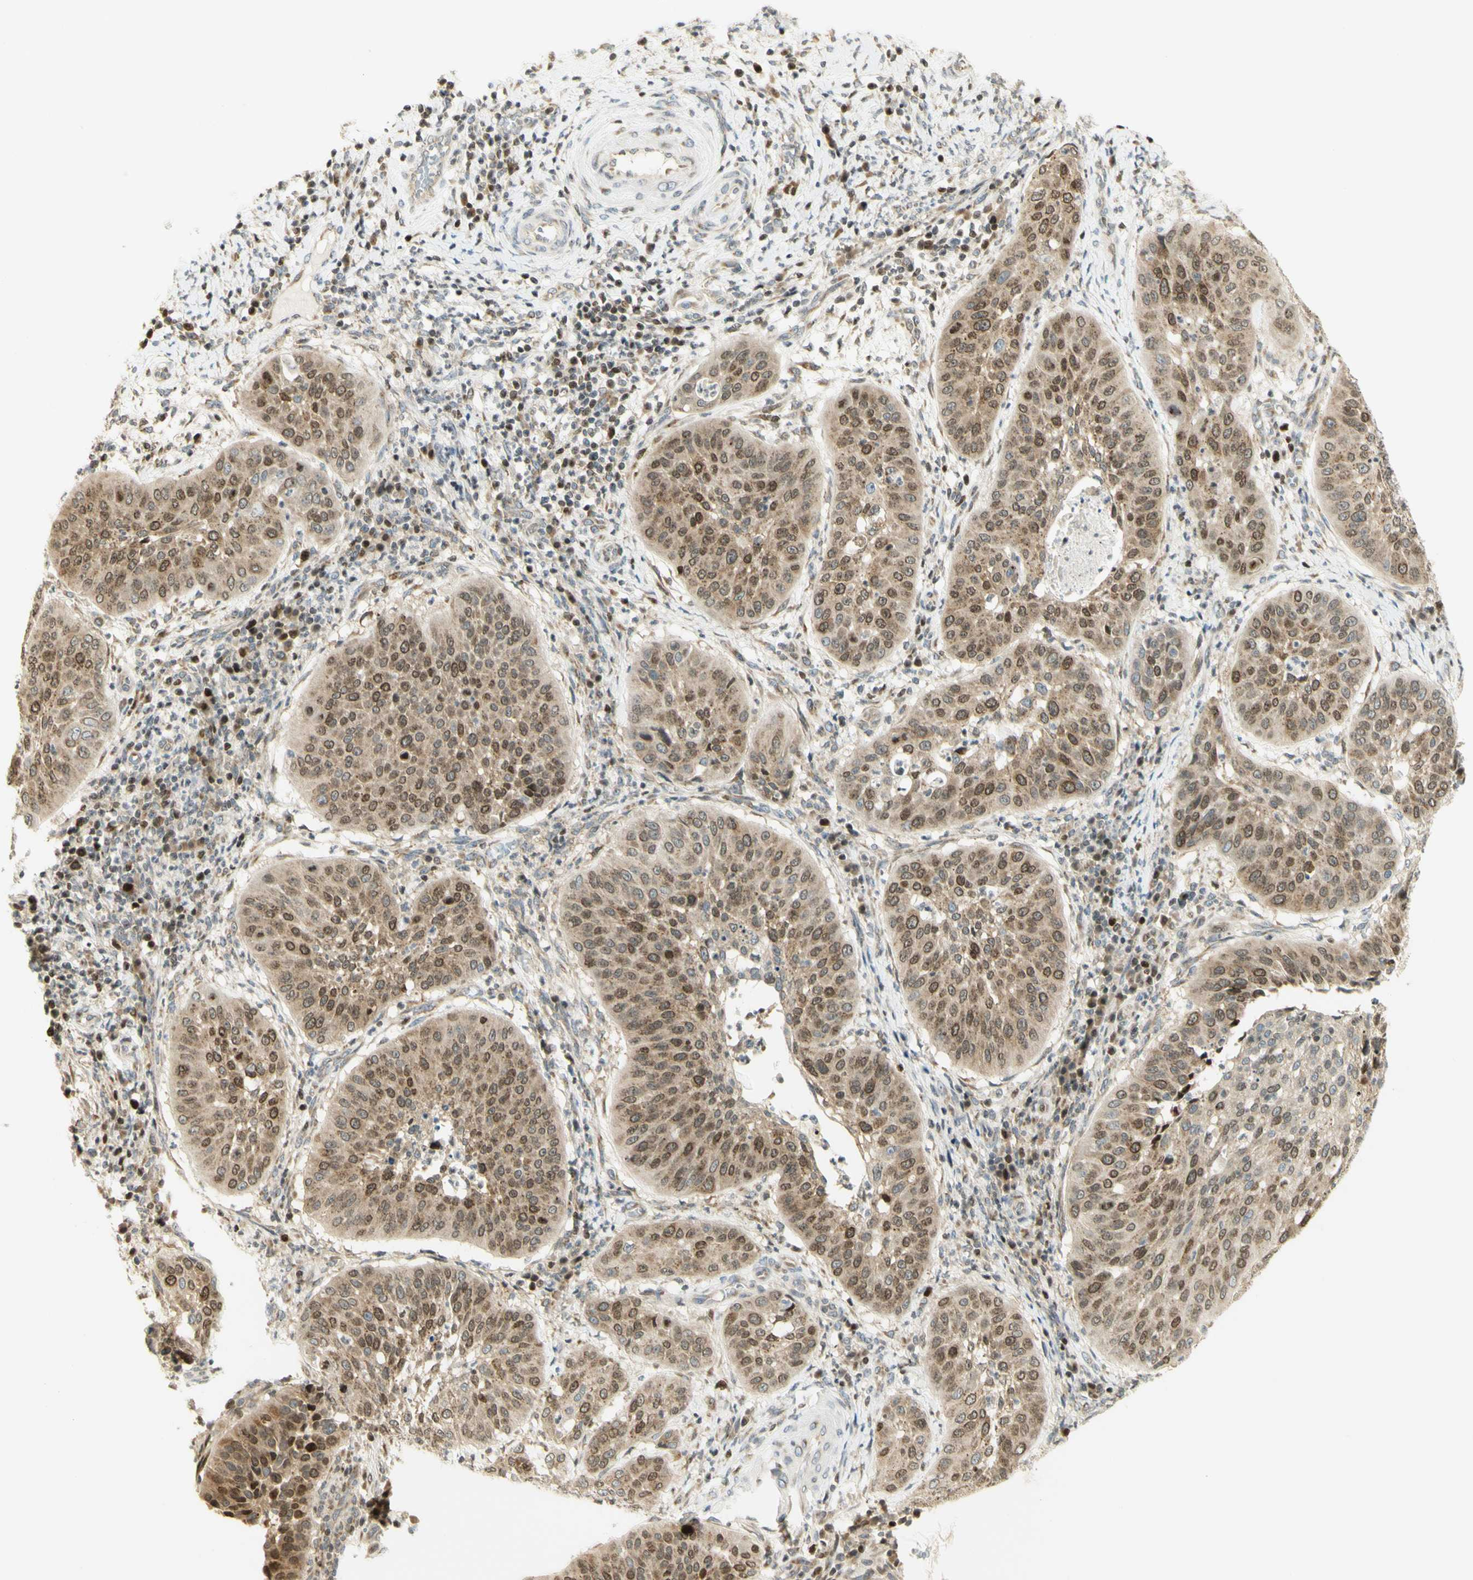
{"staining": {"intensity": "moderate", "quantity": ">75%", "location": "cytoplasmic/membranous,nuclear"}, "tissue": "cervical cancer", "cell_type": "Tumor cells", "image_type": "cancer", "snomed": [{"axis": "morphology", "description": "Normal tissue, NOS"}, {"axis": "morphology", "description": "Squamous cell carcinoma, NOS"}, {"axis": "topography", "description": "Cervix"}], "caption": "Protein staining of squamous cell carcinoma (cervical) tissue reveals moderate cytoplasmic/membranous and nuclear staining in about >75% of tumor cells.", "gene": "KIF11", "patient": {"sex": "female", "age": 39}}